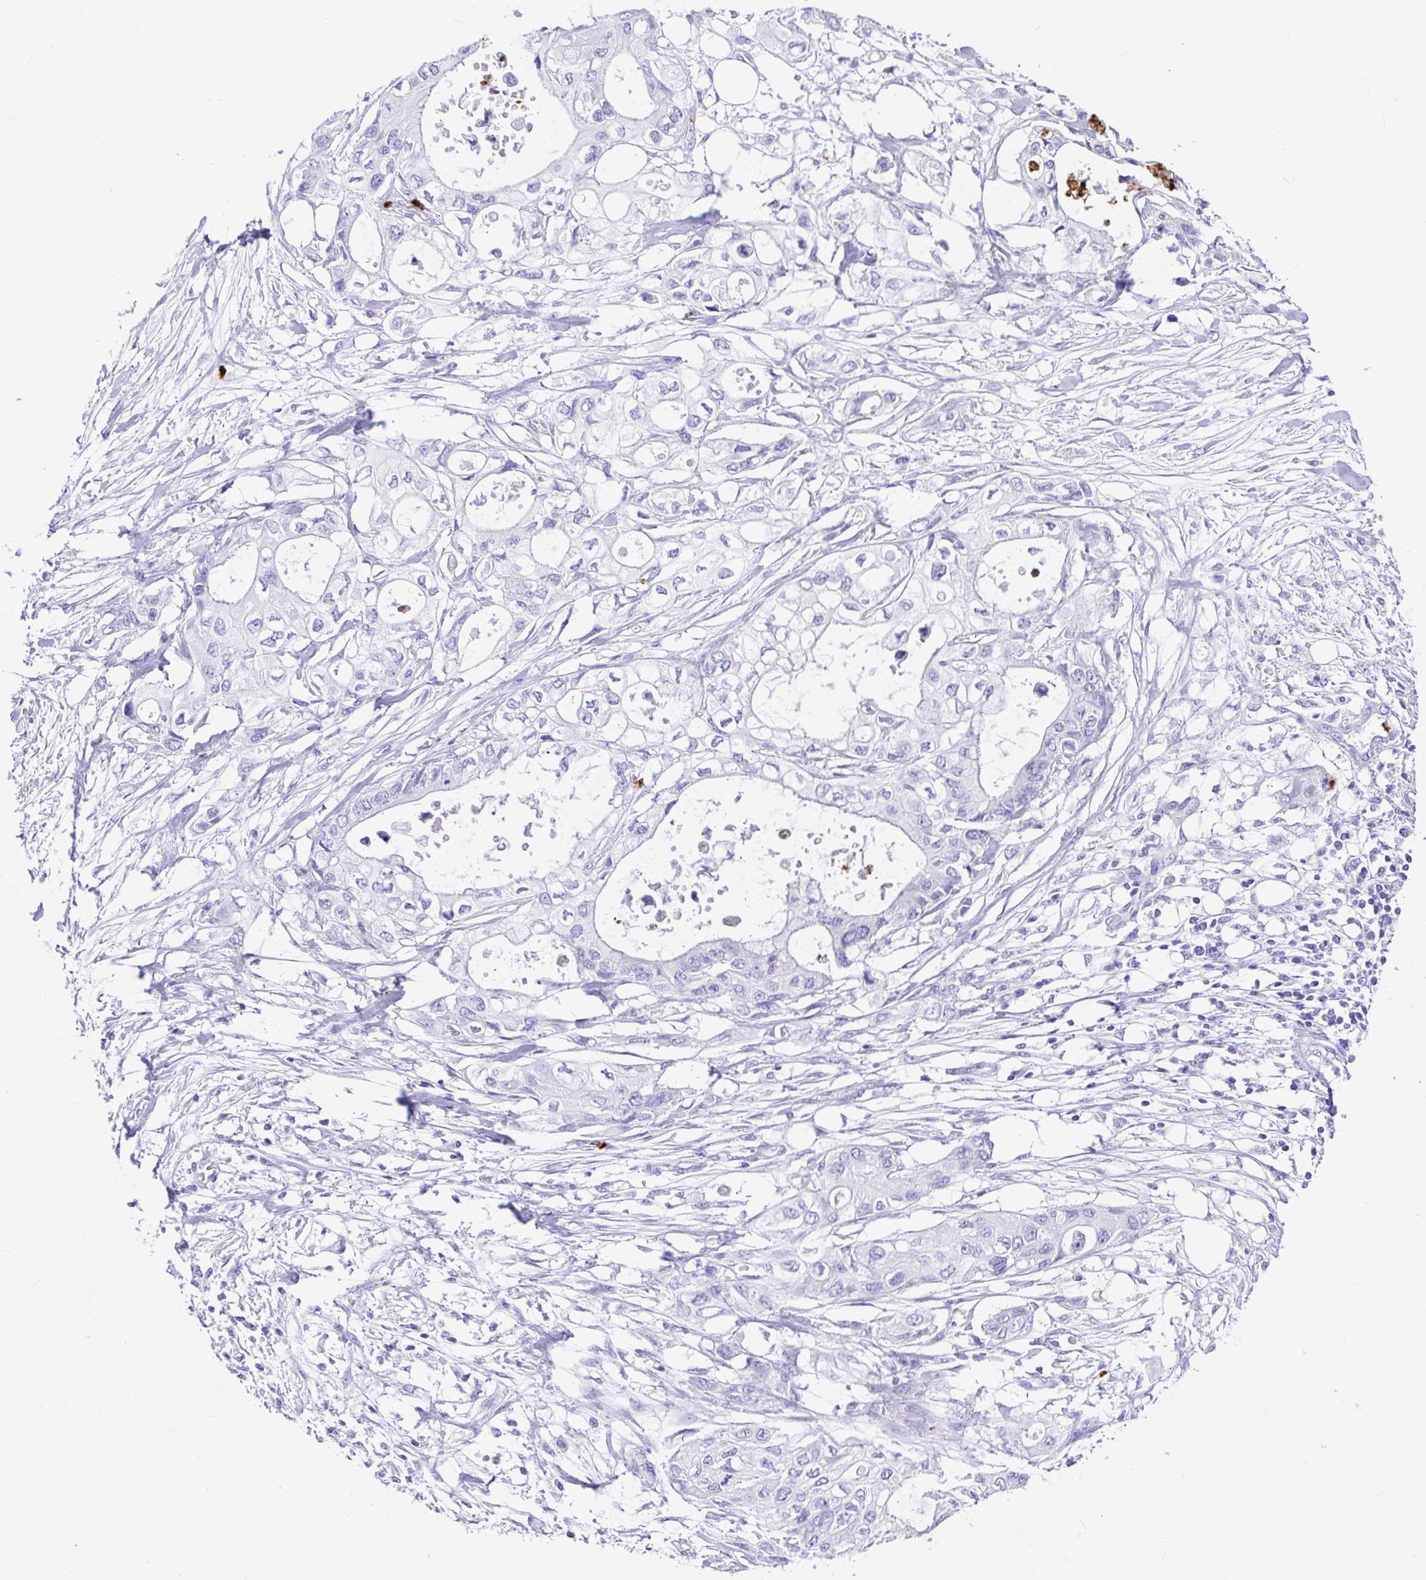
{"staining": {"intensity": "negative", "quantity": "none", "location": "none"}, "tissue": "pancreatic cancer", "cell_type": "Tumor cells", "image_type": "cancer", "snomed": [{"axis": "morphology", "description": "Adenocarcinoma, NOS"}, {"axis": "topography", "description": "Pancreas"}], "caption": "Human pancreatic cancer (adenocarcinoma) stained for a protein using immunohistochemistry shows no staining in tumor cells.", "gene": "CLEC1B", "patient": {"sex": "female", "age": 63}}